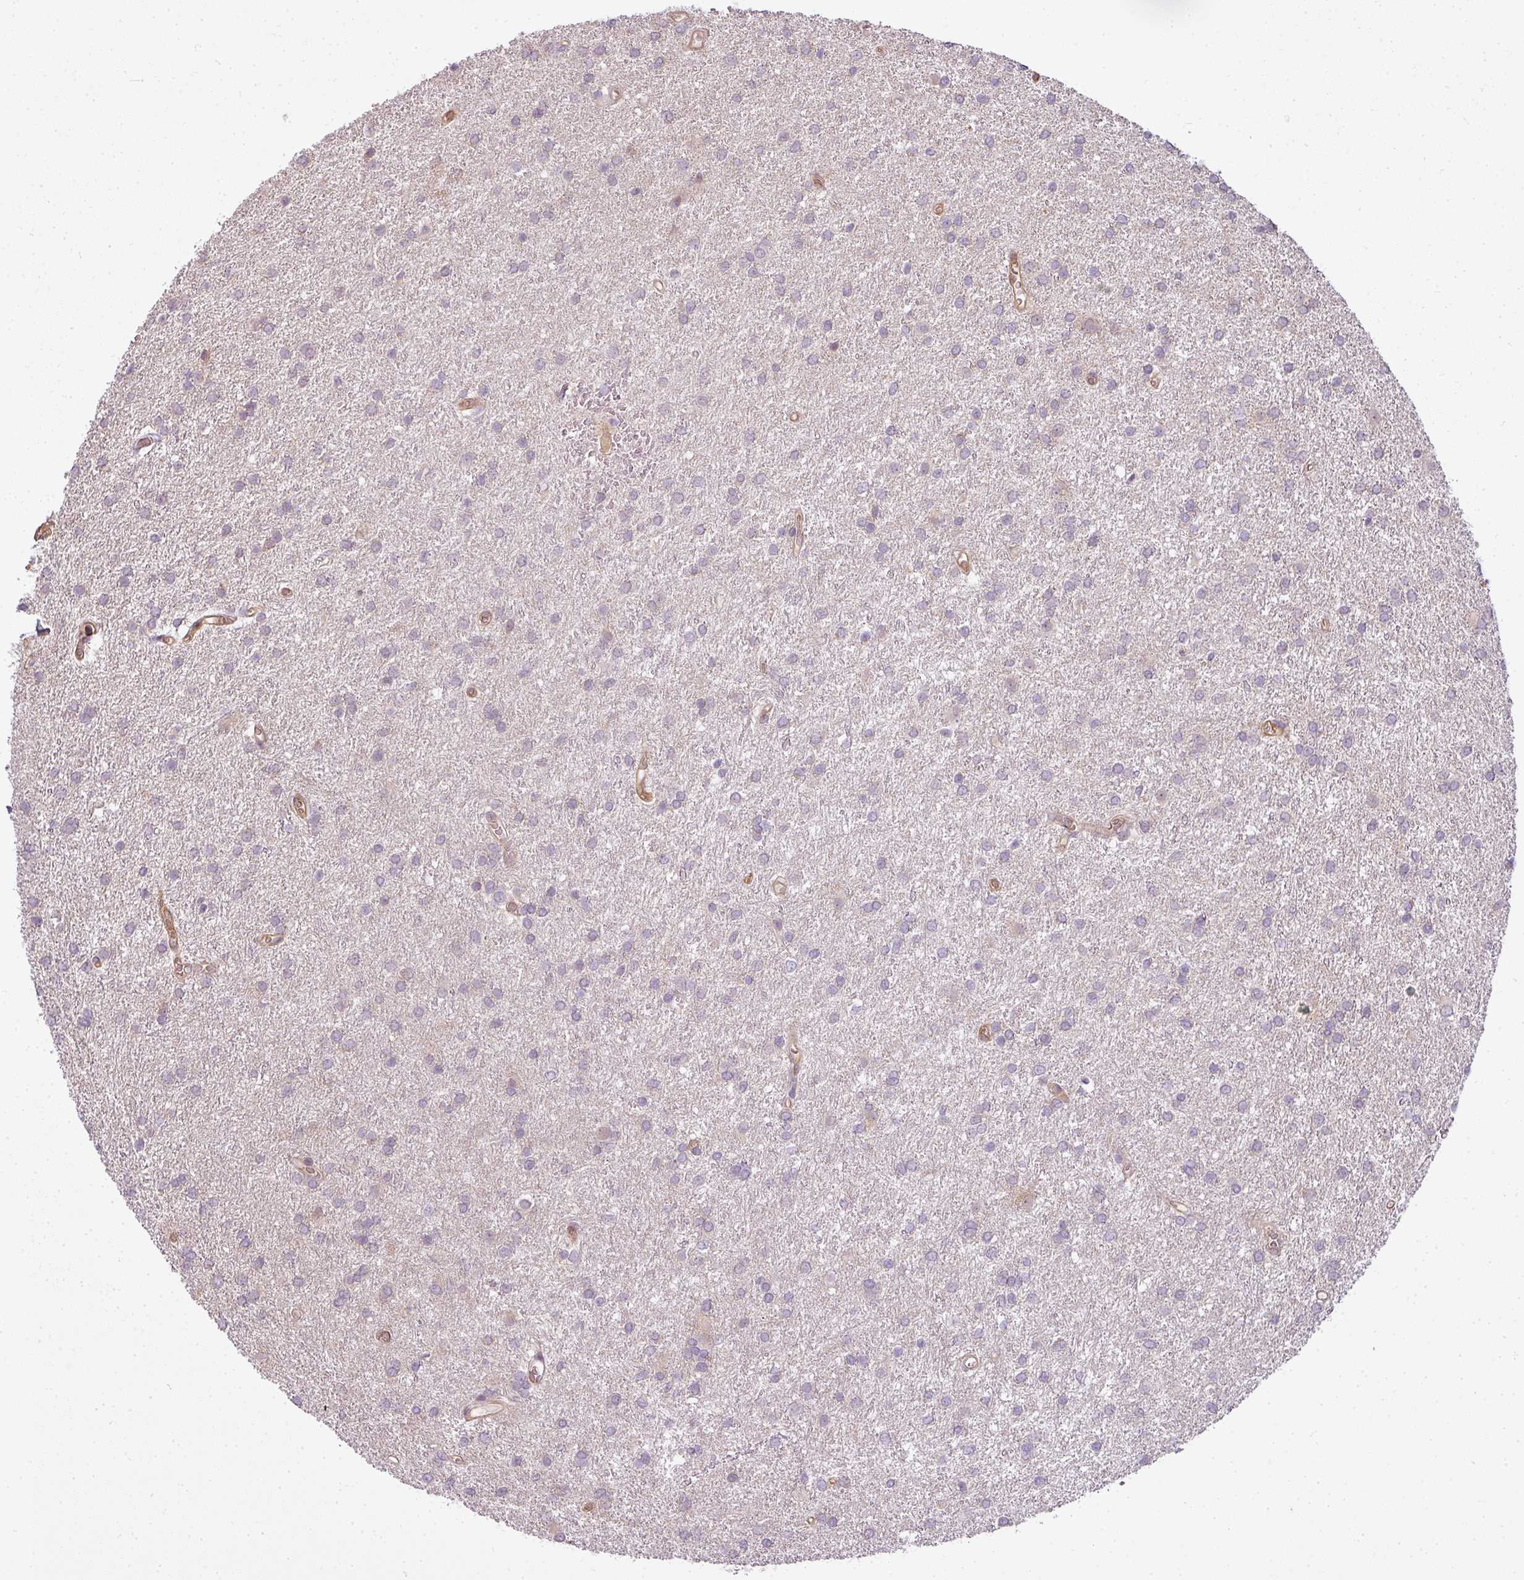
{"staining": {"intensity": "negative", "quantity": "none", "location": "none"}, "tissue": "glioma", "cell_type": "Tumor cells", "image_type": "cancer", "snomed": [{"axis": "morphology", "description": "Glioma, malignant, High grade"}, {"axis": "topography", "description": "Brain"}], "caption": "Immunohistochemical staining of human malignant high-grade glioma shows no significant staining in tumor cells. (DAB immunohistochemistry (IHC), high magnification).", "gene": "LY75", "patient": {"sex": "female", "age": 50}}